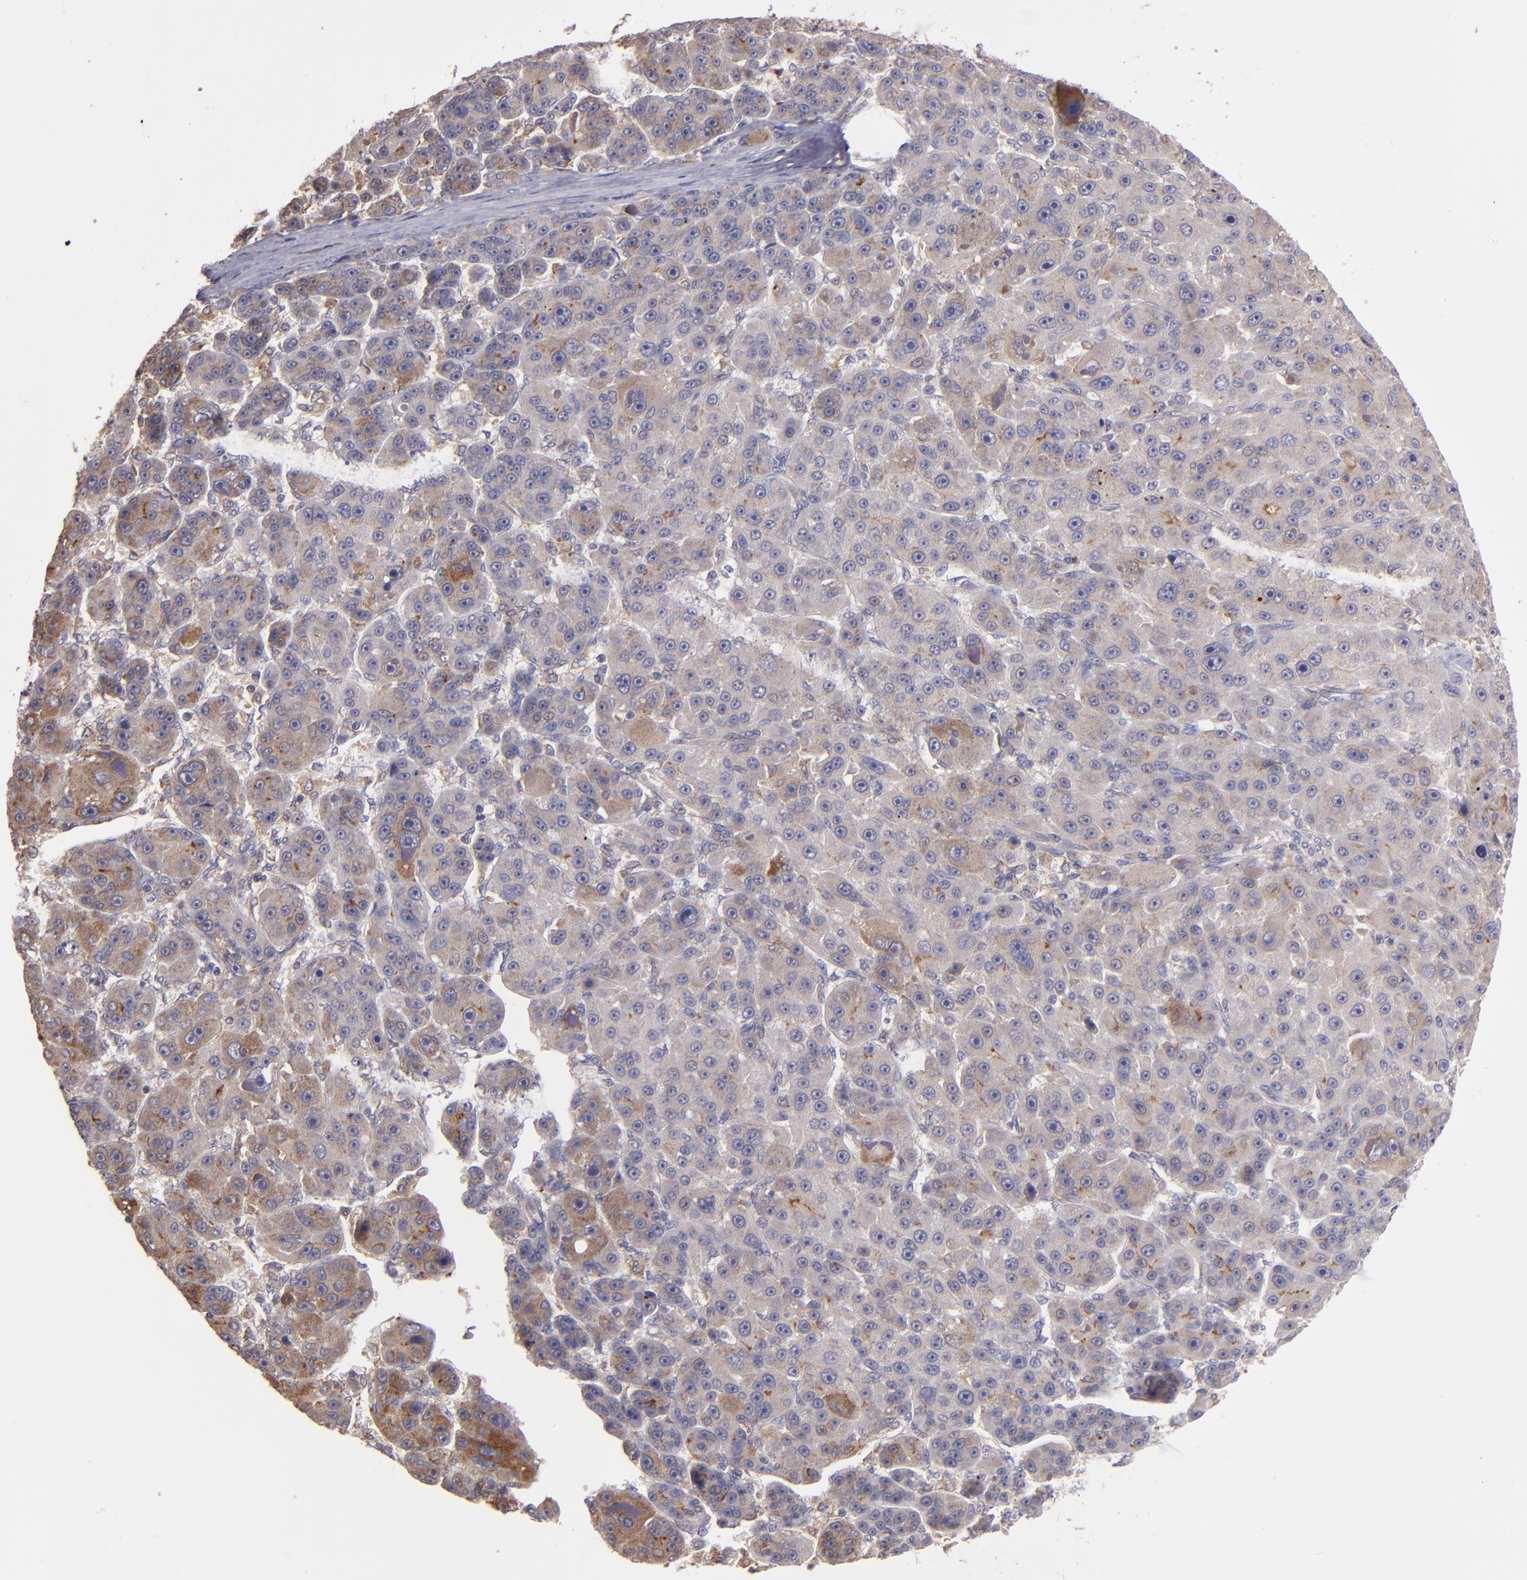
{"staining": {"intensity": "moderate", "quantity": "<25%", "location": "cytoplasmic/membranous"}, "tissue": "liver cancer", "cell_type": "Tumor cells", "image_type": "cancer", "snomed": [{"axis": "morphology", "description": "Carcinoma, Hepatocellular, NOS"}, {"axis": "topography", "description": "Liver"}], "caption": "Protein expression analysis of liver cancer (hepatocellular carcinoma) reveals moderate cytoplasmic/membranous positivity in about <25% of tumor cells. The staining was performed using DAB (3,3'-diaminobenzidine), with brown indicating positive protein expression. Nuclei are stained blue with hematoxylin.", "gene": "IFIH1", "patient": {"sex": "male", "age": 76}}